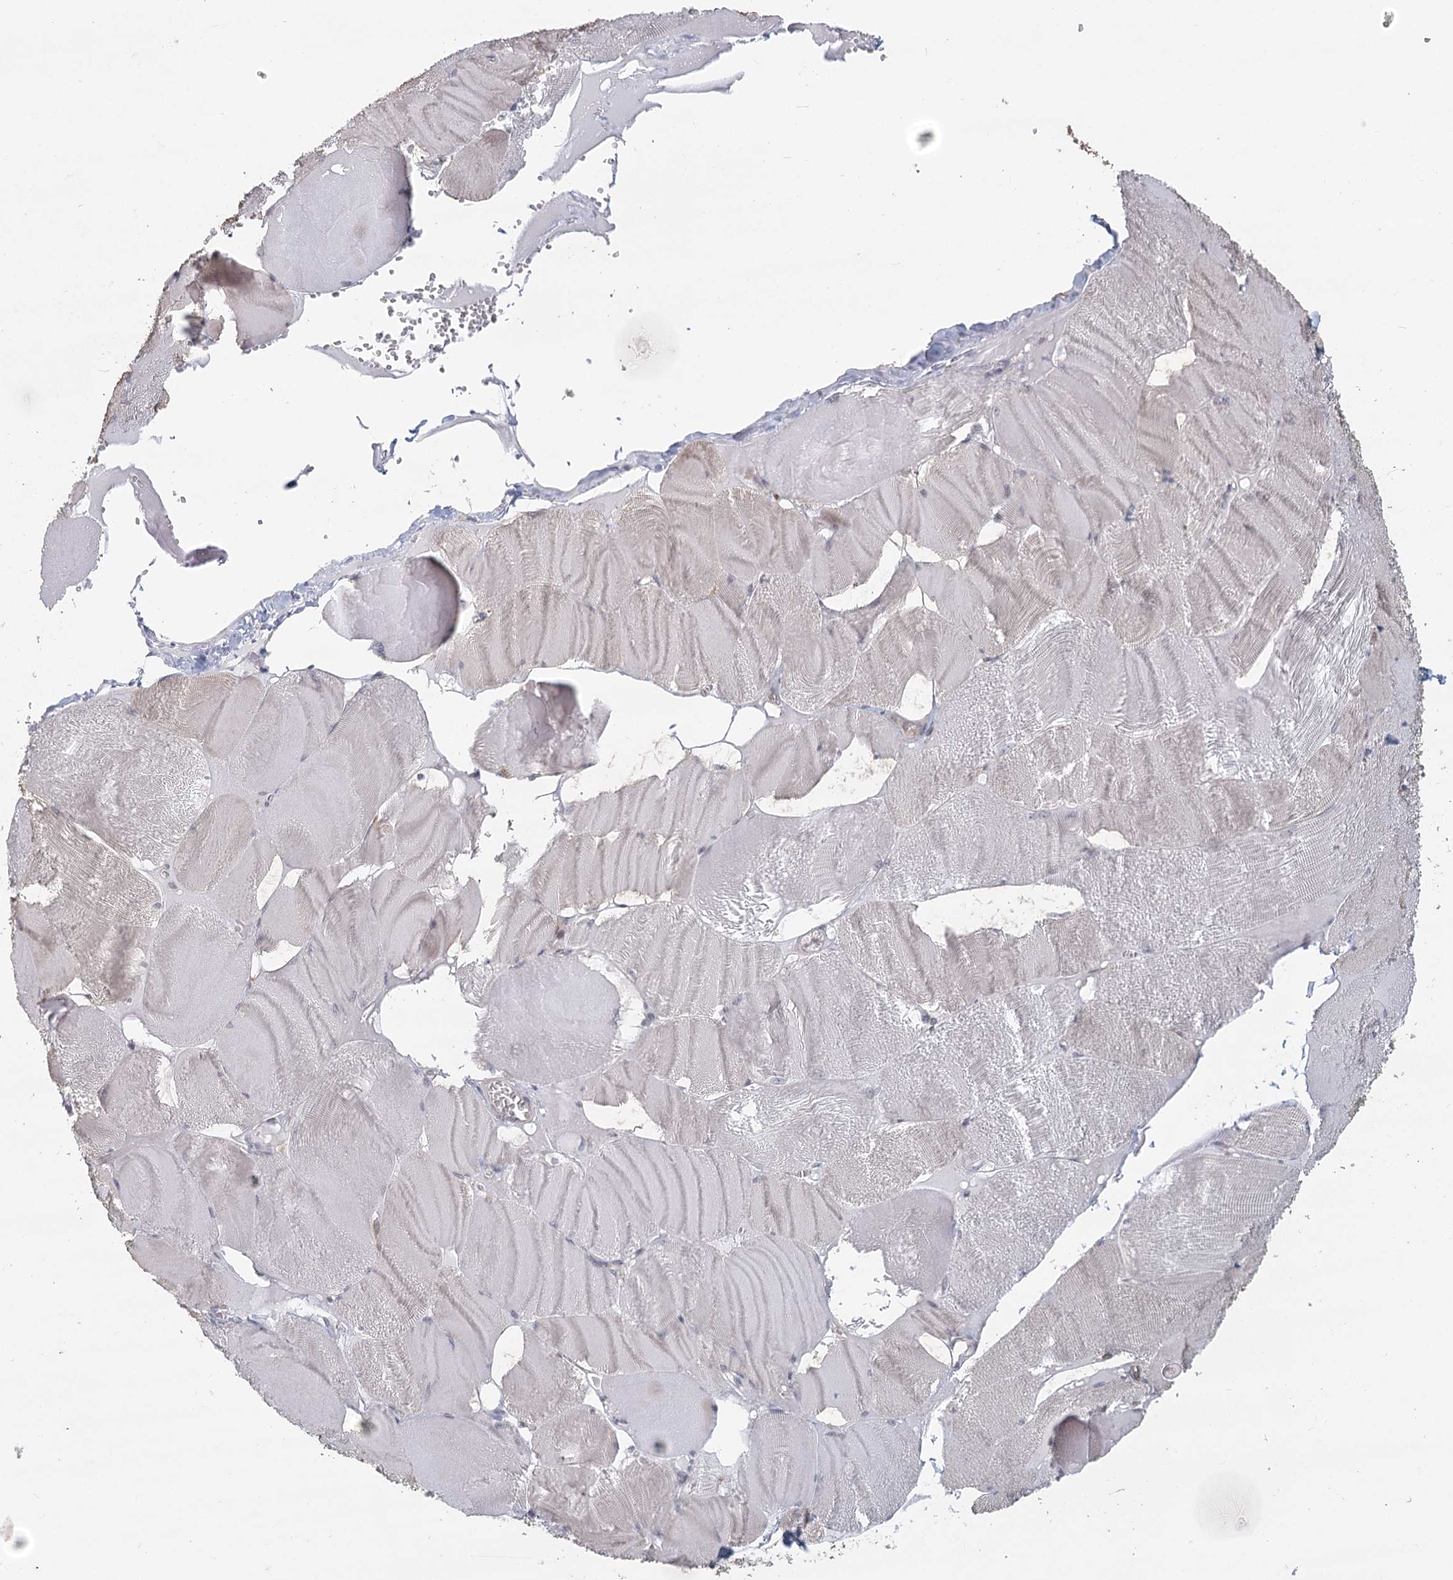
{"staining": {"intensity": "negative", "quantity": "none", "location": "none"}, "tissue": "skeletal muscle", "cell_type": "Myocytes", "image_type": "normal", "snomed": [{"axis": "morphology", "description": "Normal tissue, NOS"}, {"axis": "morphology", "description": "Basal cell carcinoma"}, {"axis": "topography", "description": "Skeletal muscle"}], "caption": "This is an immunohistochemistry image of unremarkable skeletal muscle. There is no staining in myocytes.", "gene": "LACTB", "patient": {"sex": "female", "age": 64}}